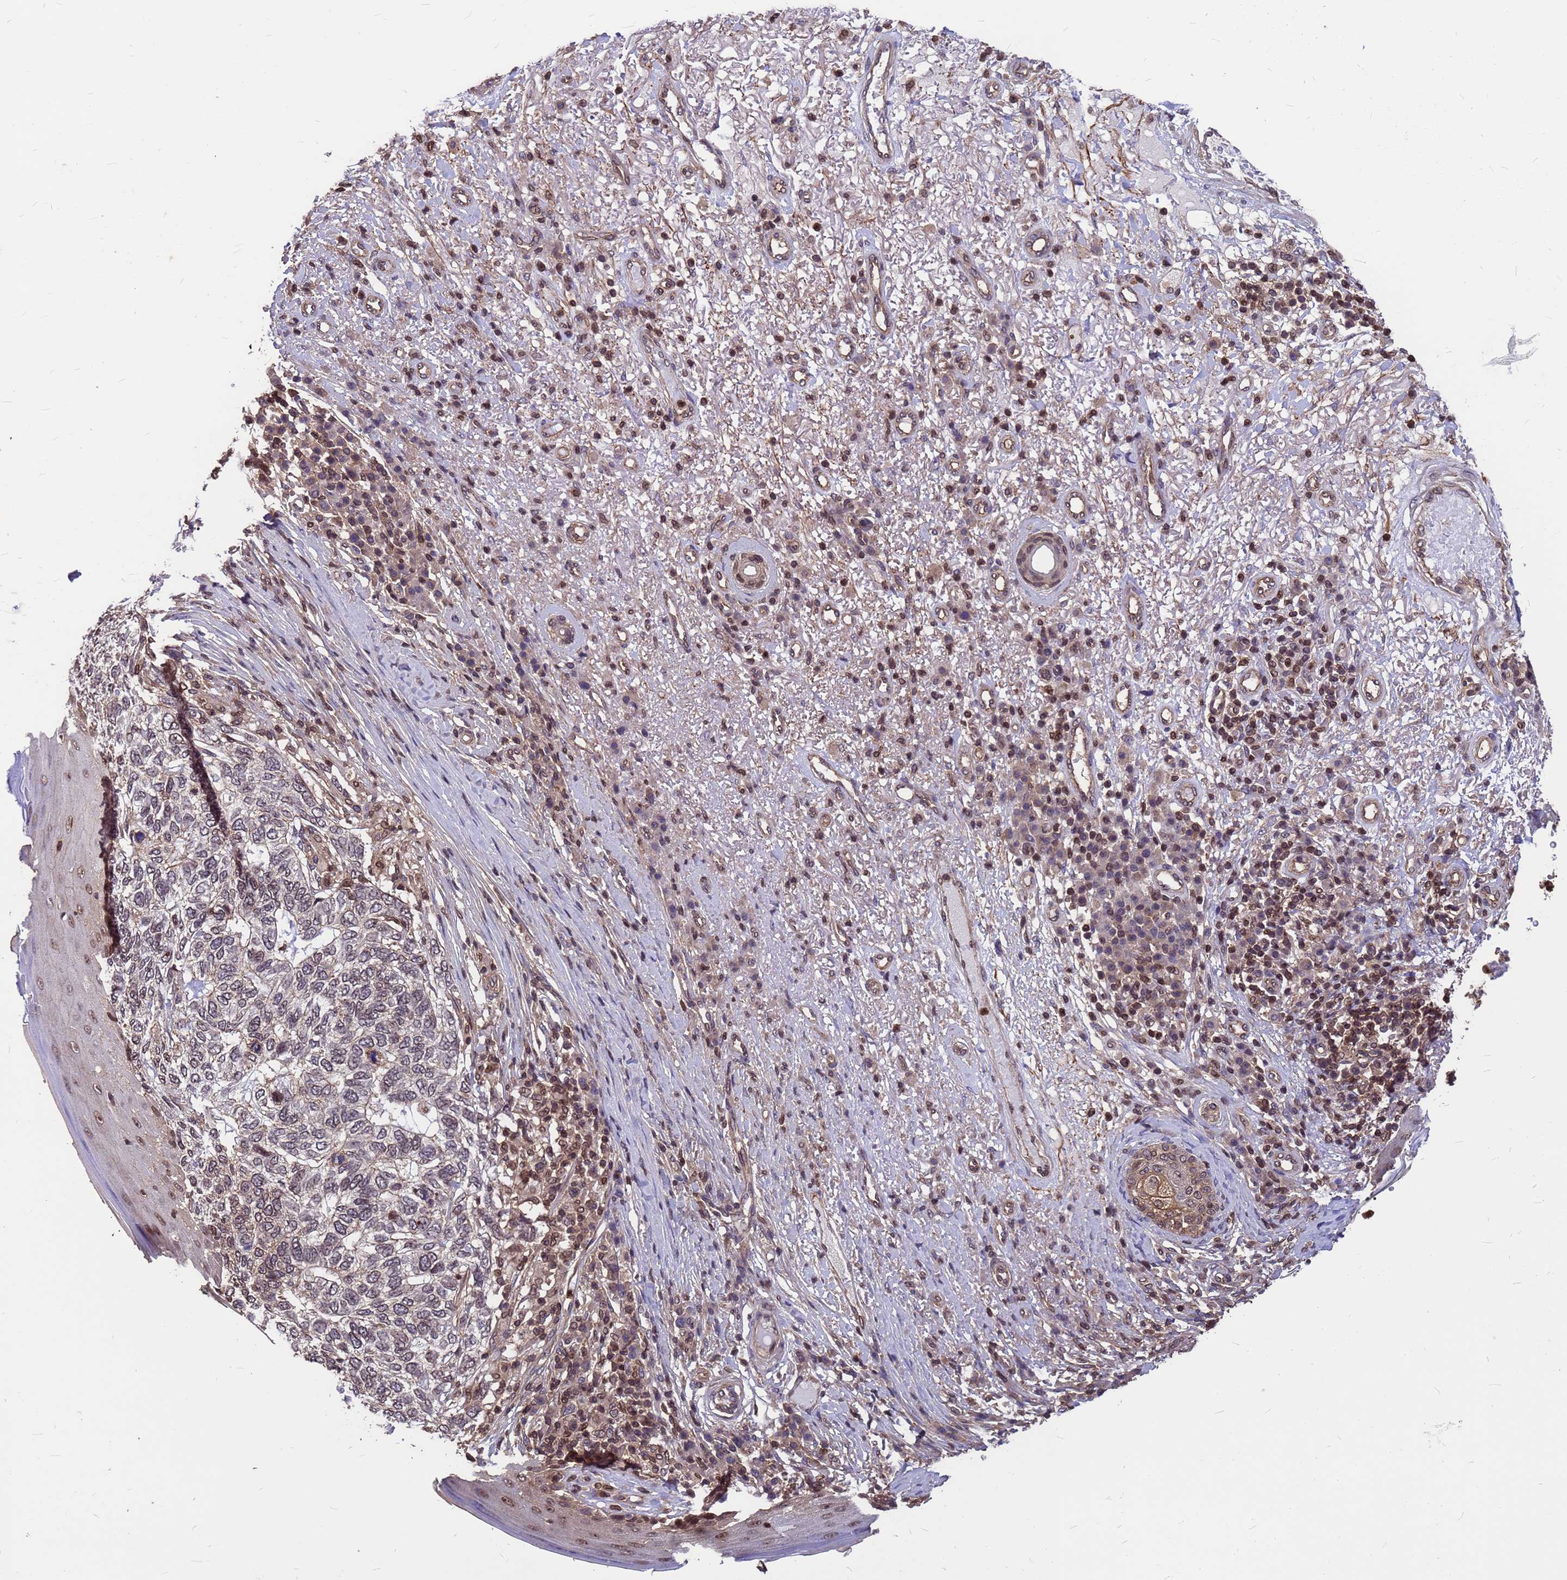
{"staining": {"intensity": "weak", "quantity": "<25%", "location": "nuclear"}, "tissue": "skin cancer", "cell_type": "Tumor cells", "image_type": "cancer", "snomed": [{"axis": "morphology", "description": "Basal cell carcinoma"}, {"axis": "topography", "description": "Skin"}], "caption": "This is a image of immunohistochemistry (IHC) staining of skin cancer, which shows no staining in tumor cells. (DAB (3,3'-diaminobenzidine) immunohistochemistry visualized using brightfield microscopy, high magnification).", "gene": "C1orf35", "patient": {"sex": "female", "age": 65}}